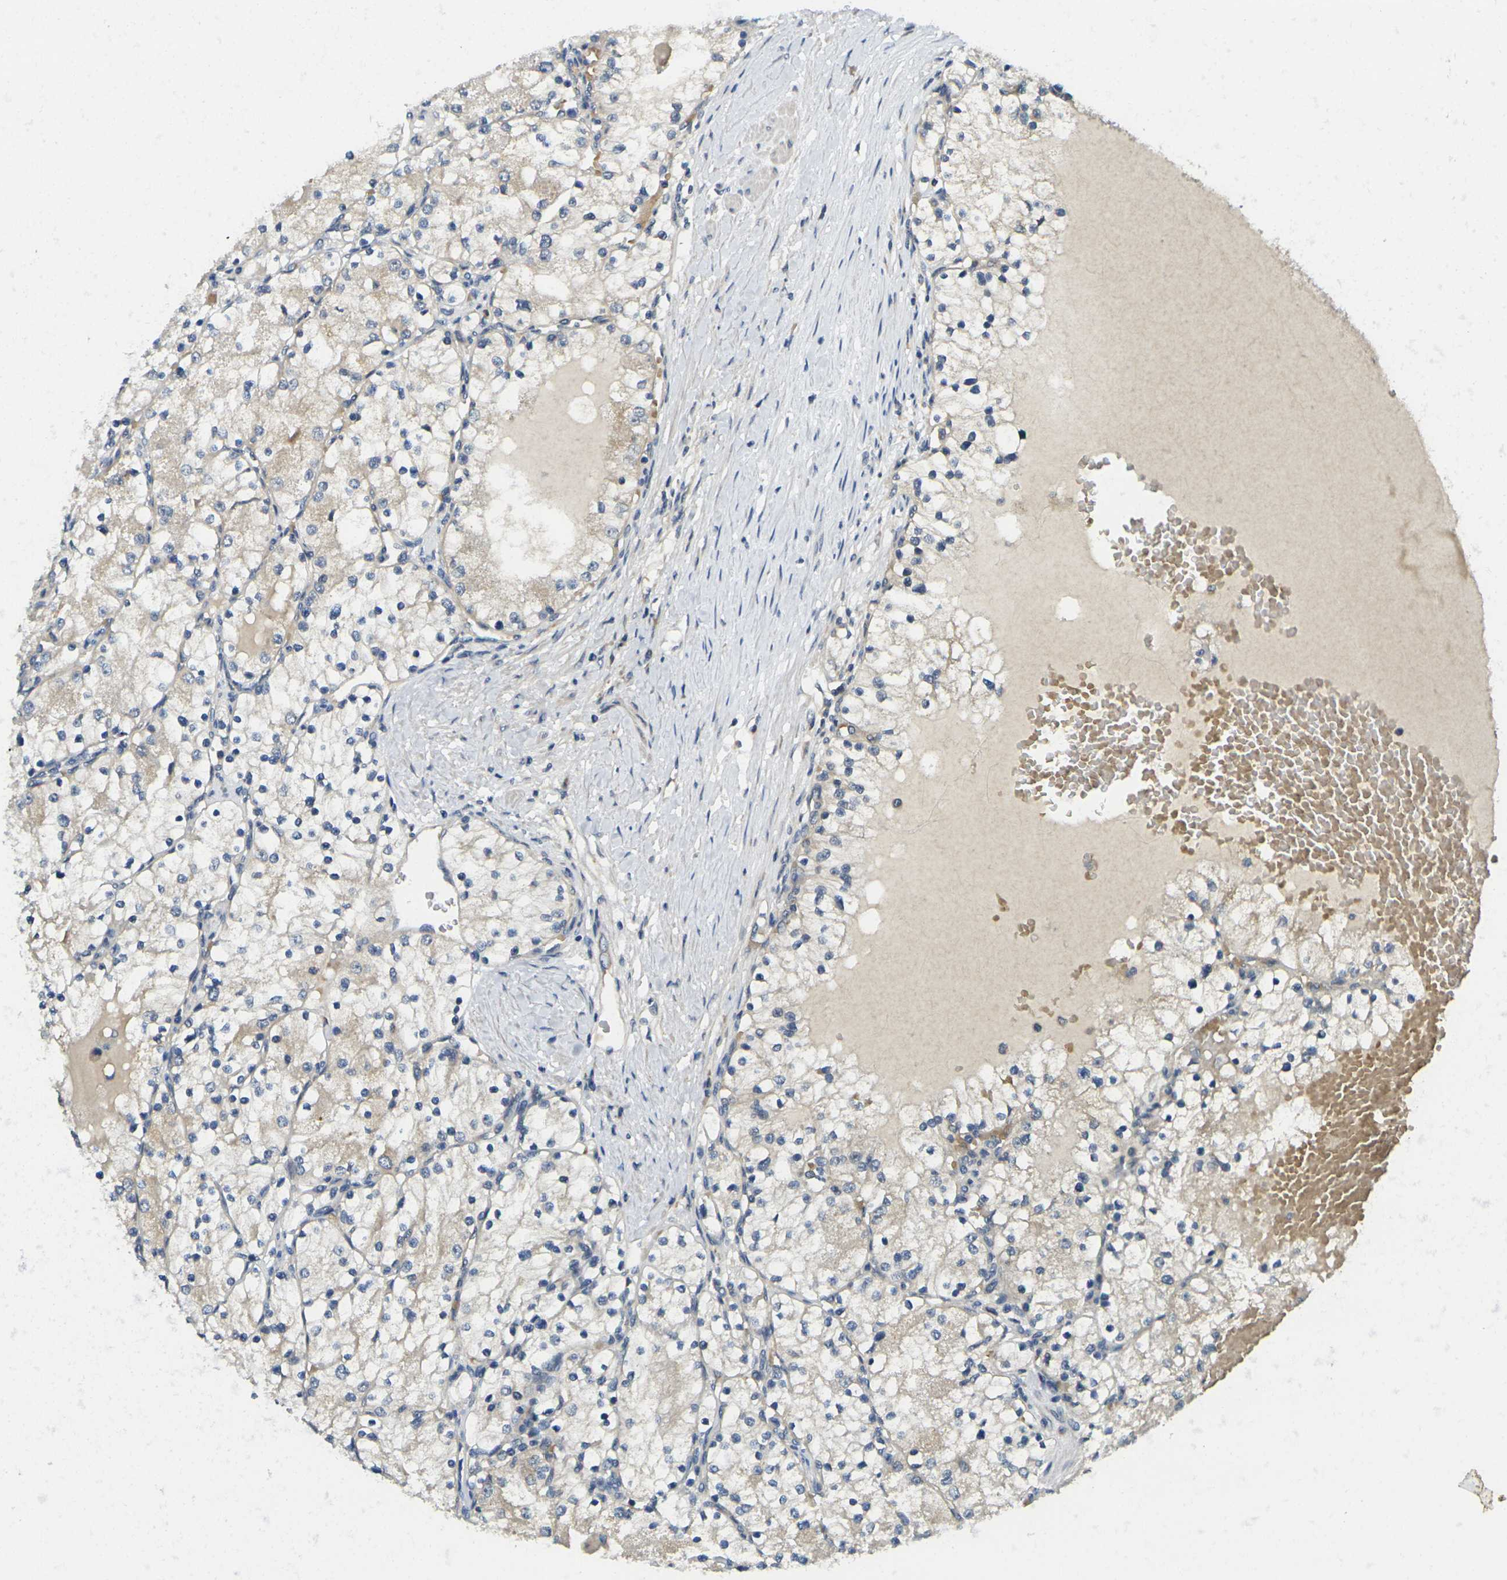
{"staining": {"intensity": "negative", "quantity": "none", "location": "none"}, "tissue": "renal cancer", "cell_type": "Tumor cells", "image_type": "cancer", "snomed": [{"axis": "morphology", "description": "Adenocarcinoma, NOS"}, {"axis": "topography", "description": "Kidney"}], "caption": "A histopathology image of renal cancer (adenocarcinoma) stained for a protein reveals no brown staining in tumor cells.", "gene": "MINAR2", "patient": {"sex": "male", "age": 68}}